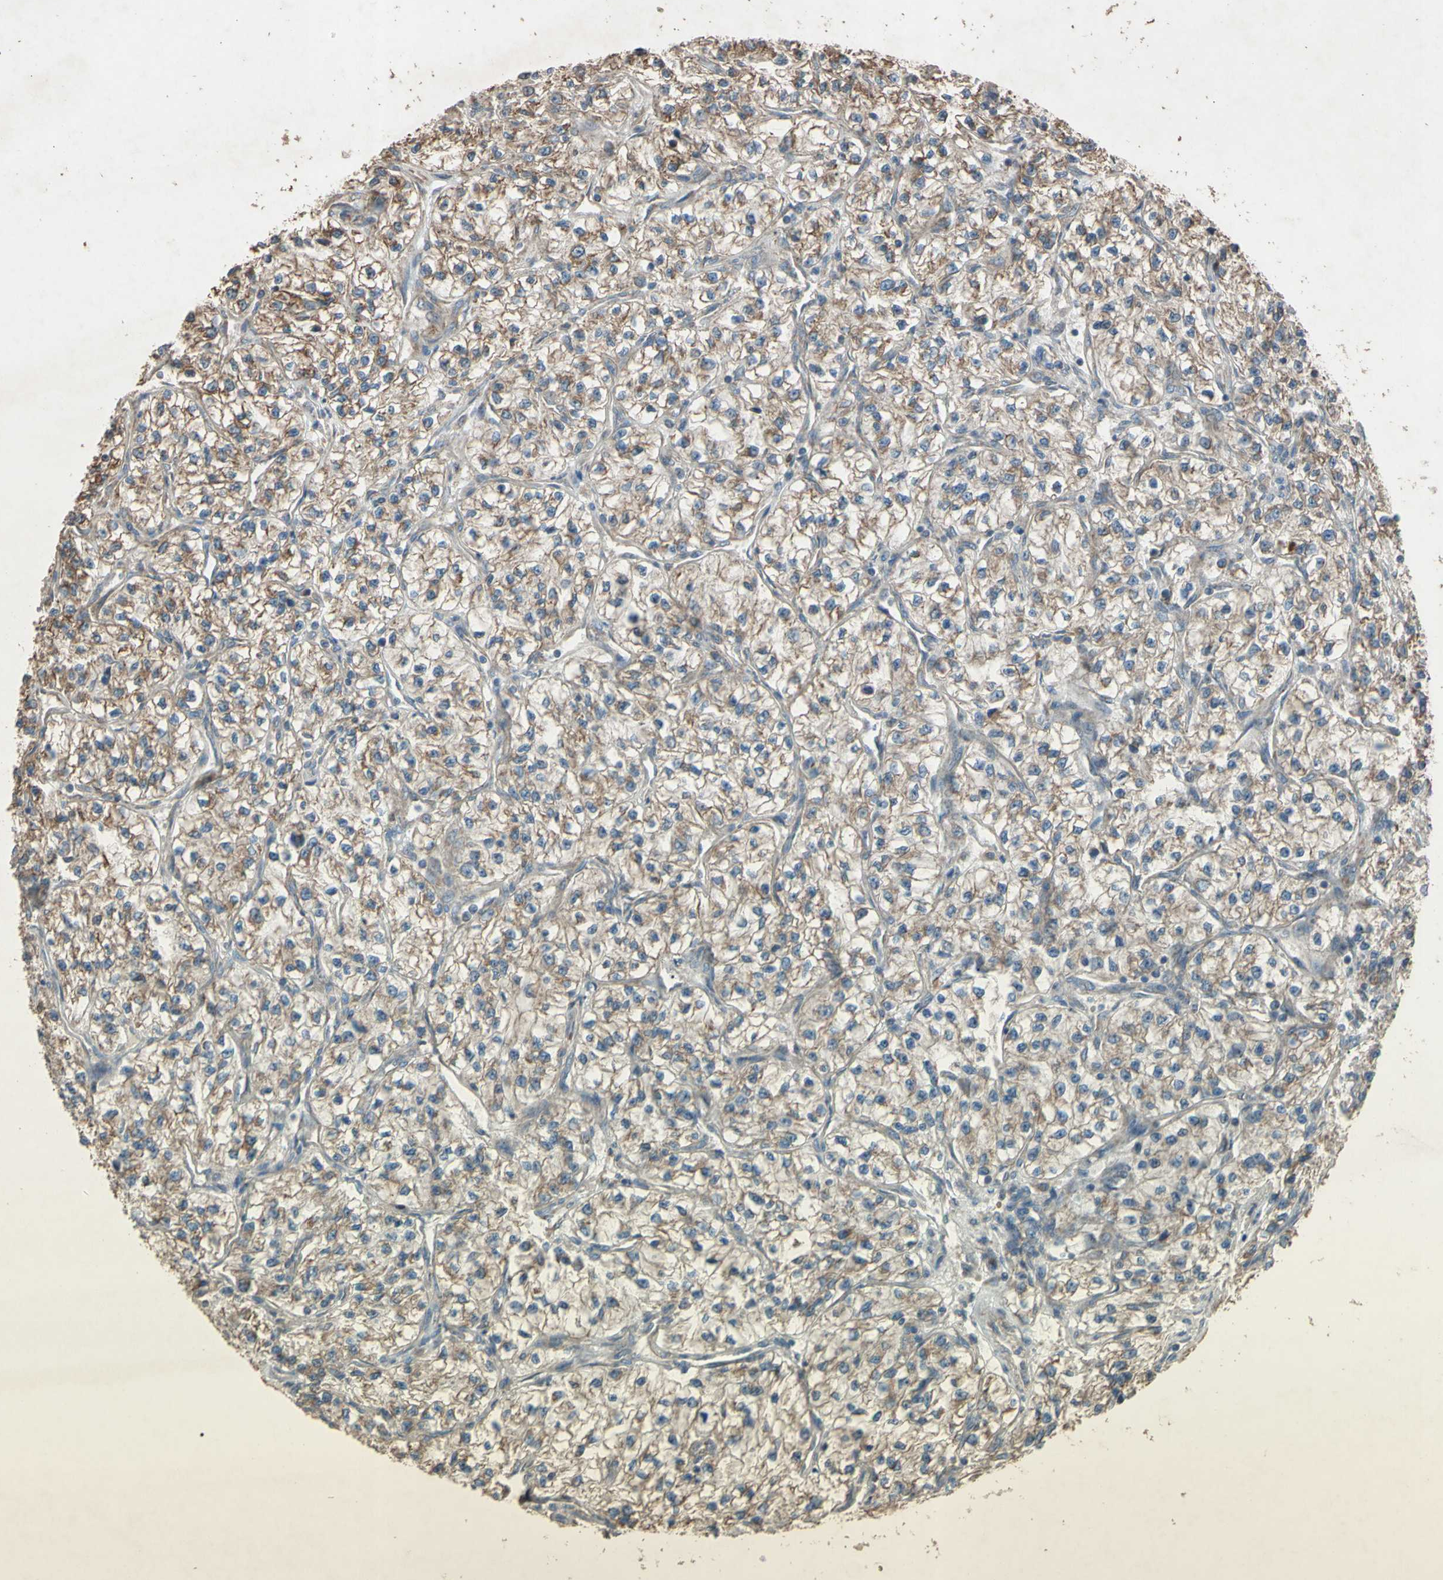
{"staining": {"intensity": "moderate", "quantity": ">75%", "location": "cytoplasmic/membranous"}, "tissue": "renal cancer", "cell_type": "Tumor cells", "image_type": "cancer", "snomed": [{"axis": "morphology", "description": "Adenocarcinoma, NOS"}, {"axis": "topography", "description": "Kidney"}], "caption": "DAB immunohistochemical staining of human renal adenocarcinoma shows moderate cytoplasmic/membranous protein positivity in approximately >75% of tumor cells.", "gene": "ACOT8", "patient": {"sex": "female", "age": 57}}